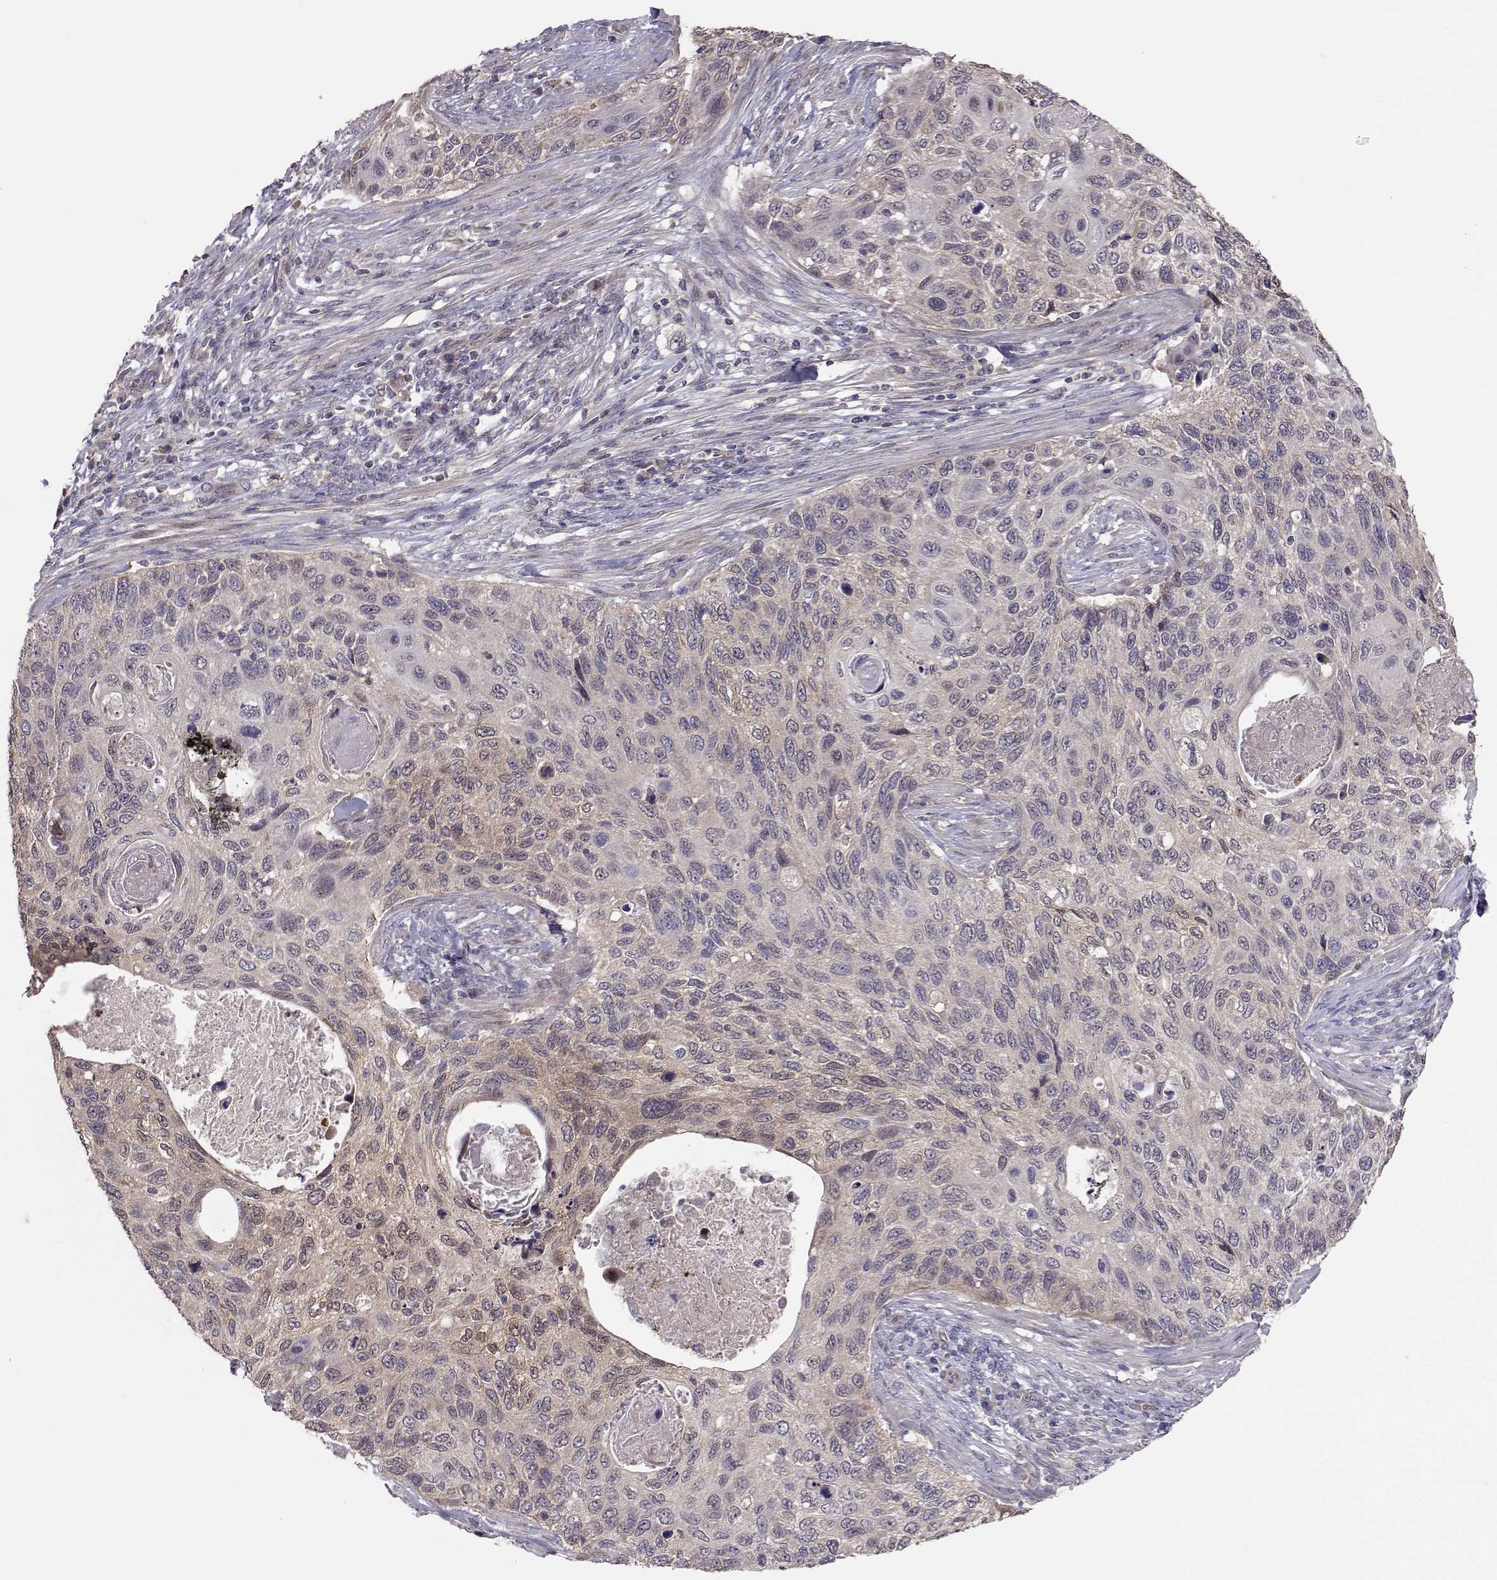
{"staining": {"intensity": "weak", "quantity": "<25%", "location": "cytoplasmic/membranous"}, "tissue": "cervical cancer", "cell_type": "Tumor cells", "image_type": "cancer", "snomed": [{"axis": "morphology", "description": "Squamous cell carcinoma, NOS"}, {"axis": "topography", "description": "Cervix"}], "caption": "Protein analysis of cervical cancer (squamous cell carcinoma) shows no significant staining in tumor cells. The staining is performed using DAB brown chromogen with nuclei counter-stained in using hematoxylin.", "gene": "NCAM2", "patient": {"sex": "female", "age": 70}}